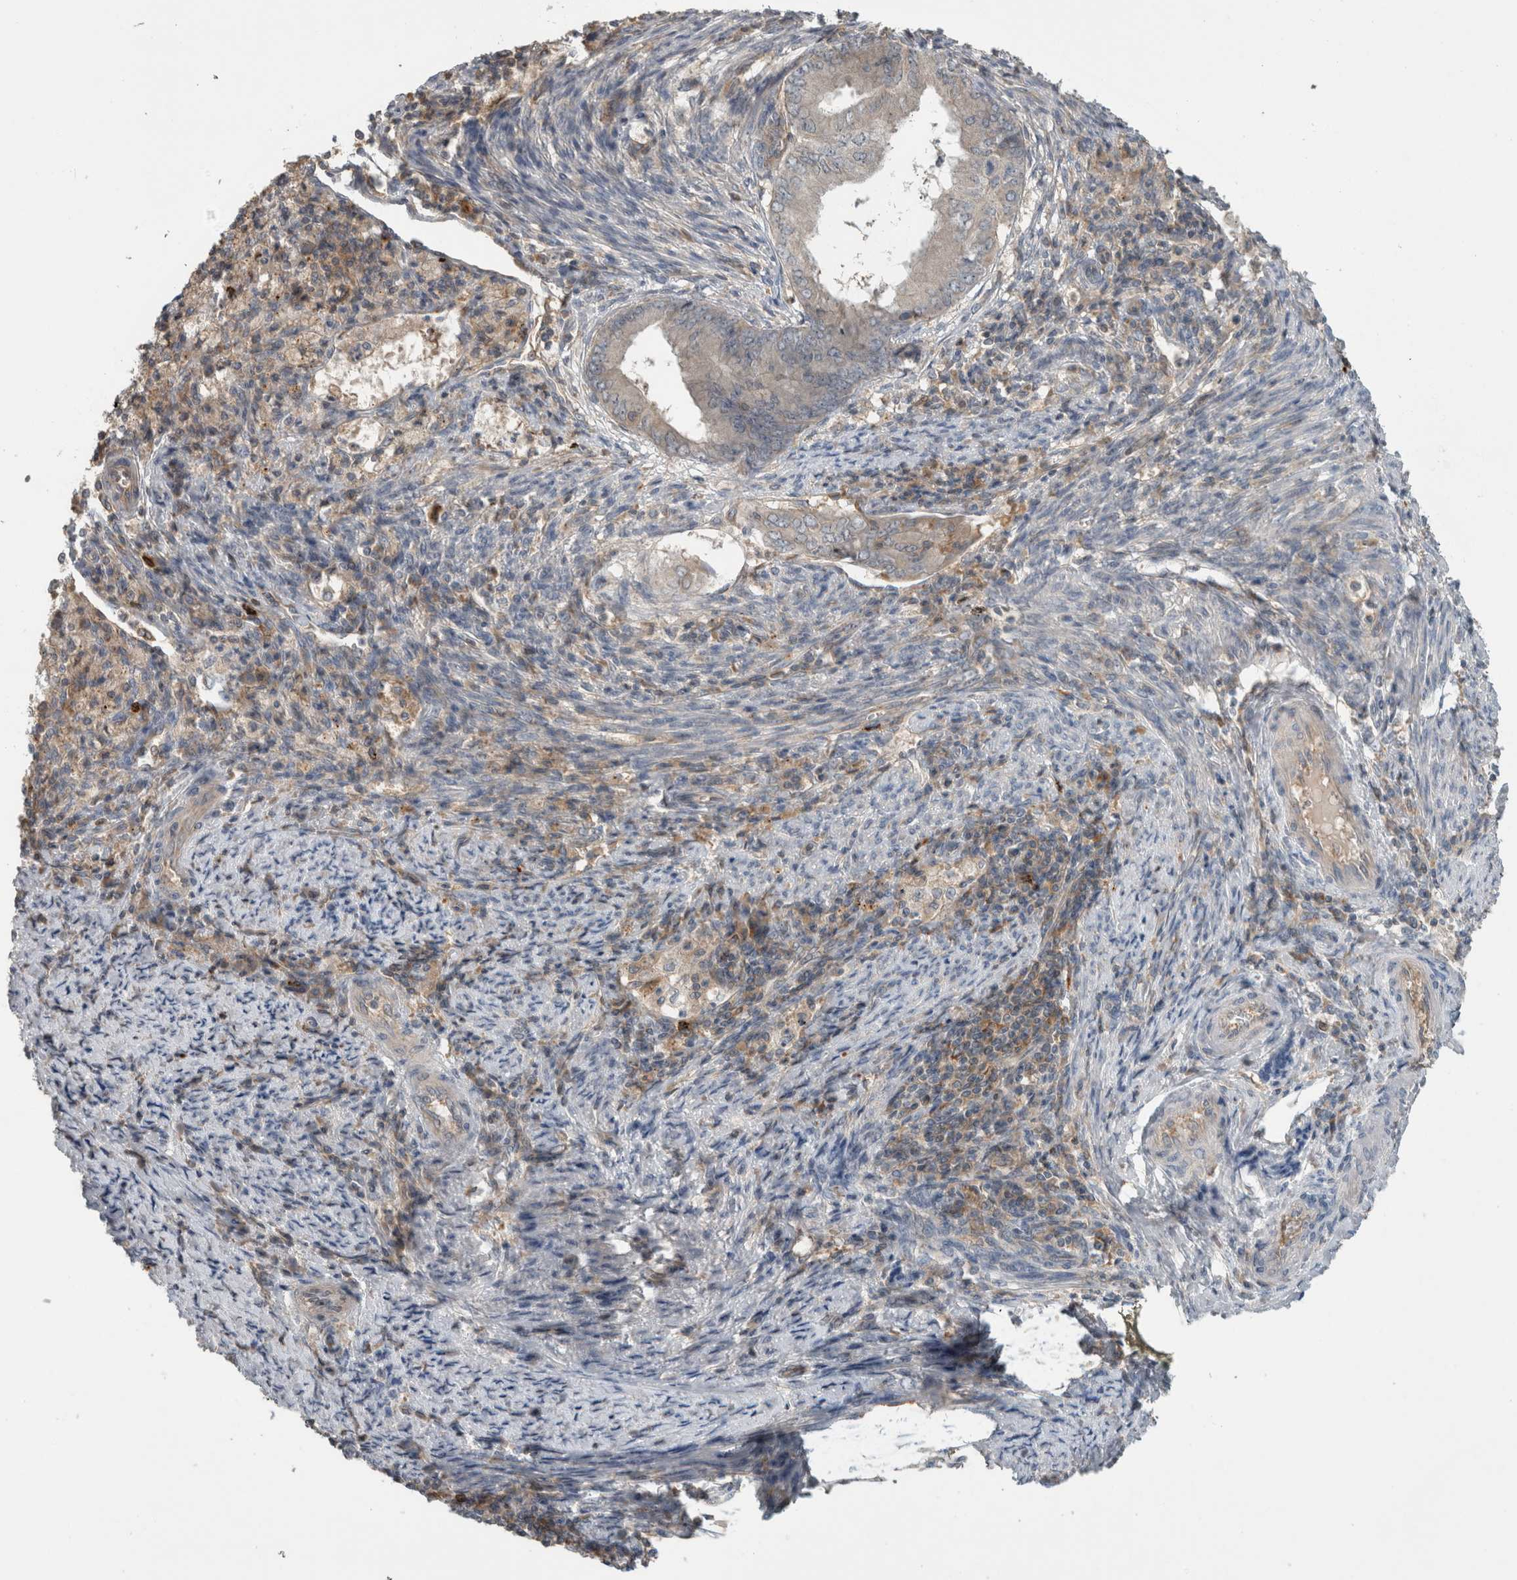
{"staining": {"intensity": "negative", "quantity": "none", "location": "none"}, "tissue": "endometrial cancer", "cell_type": "Tumor cells", "image_type": "cancer", "snomed": [{"axis": "morphology", "description": "Polyp, NOS"}, {"axis": "morphology", "description": "Adenocarcinoma, NOS"}, {"axis": "morphology", "description": "Adenoma, NOS"}, {"axis": "topography", "description": "Endometrium"}], "caption": "Tumor cells are negative for protein expression in human endometrial cancer. The staining was performed using DAB (3,3'-diaminobenzidine) to visualize the protein expression in brown, while the nuclei were stained in blue with hematoxylin (Magnification: 20x).", "gene": "TARBP1", "patient": {"sex": "female", "age": 79}}